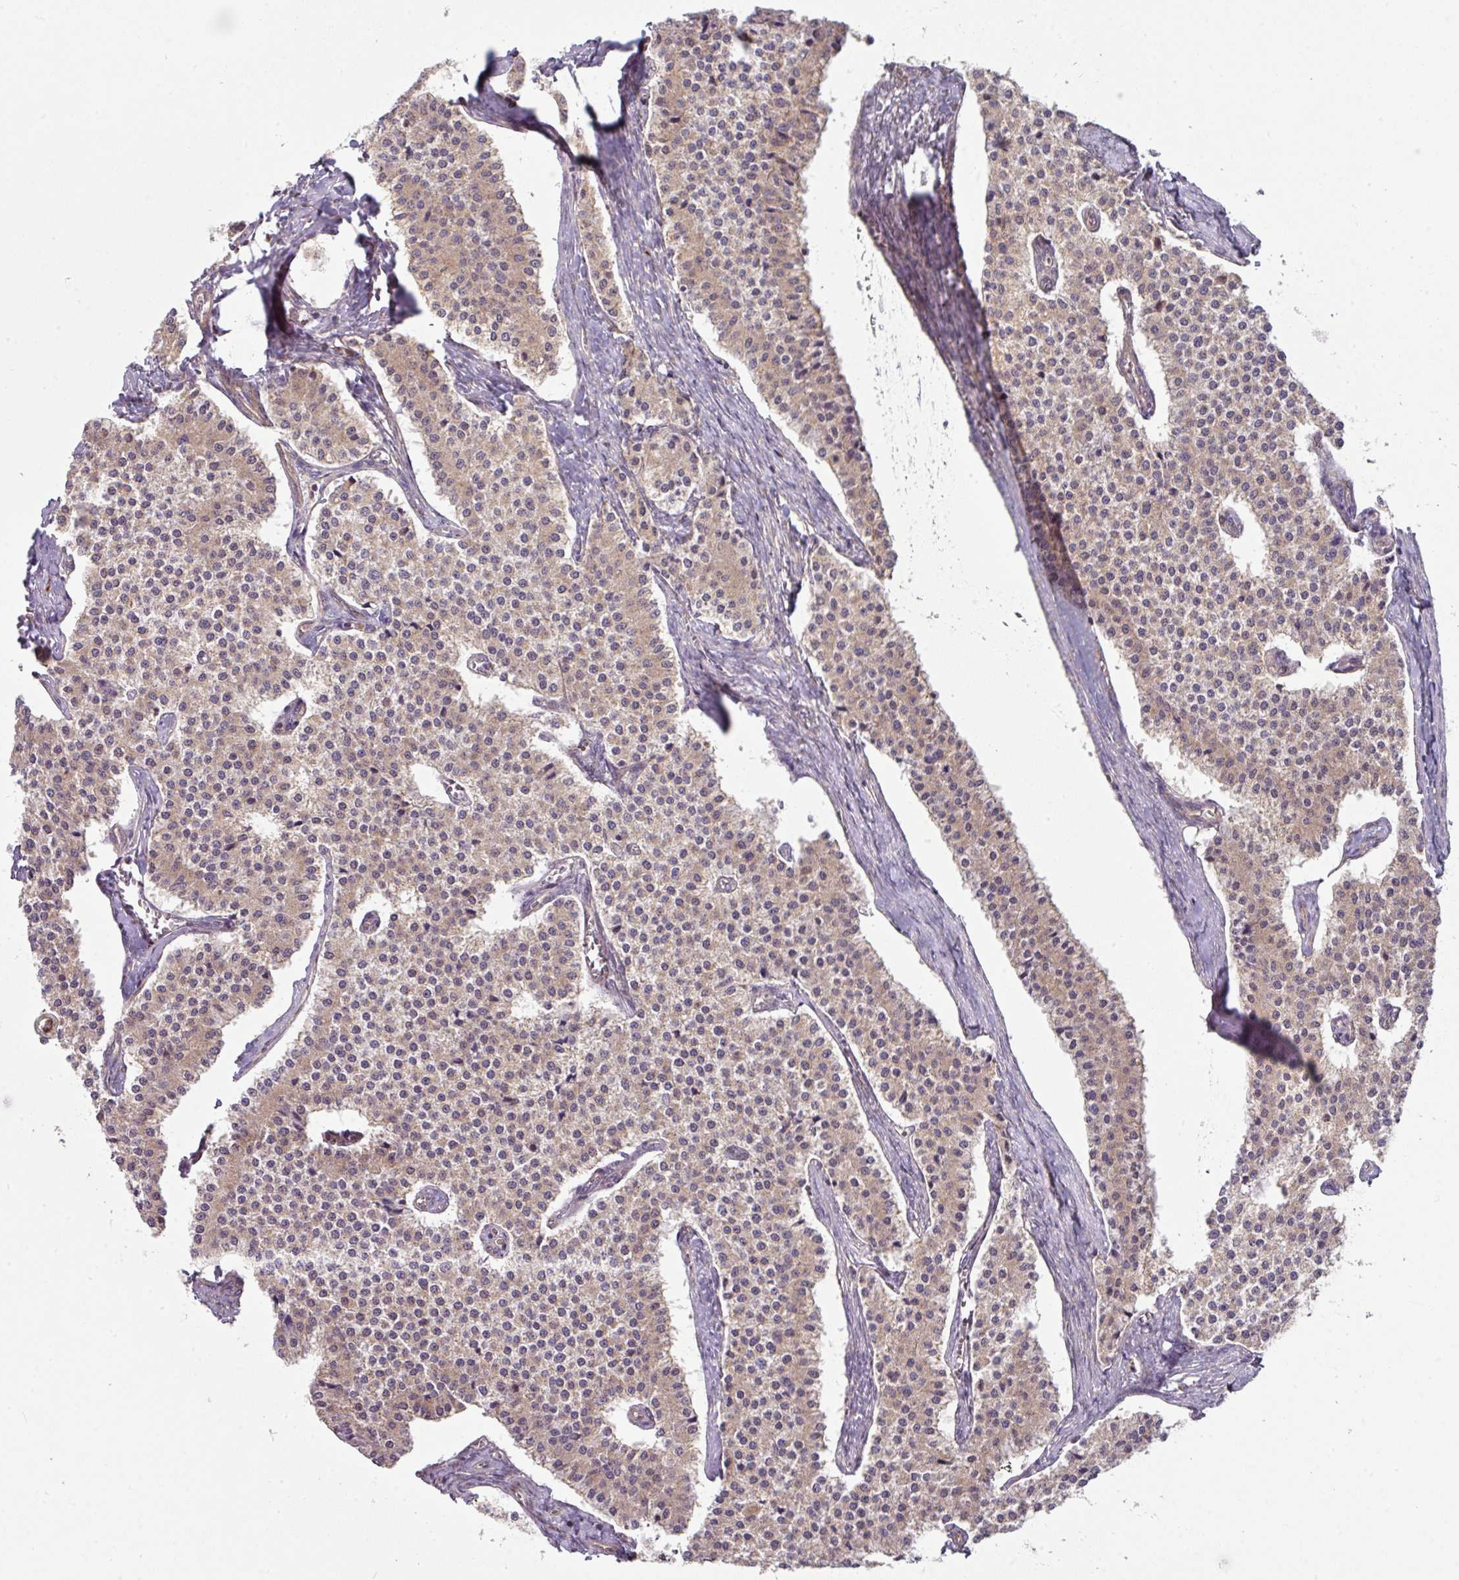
{"staining": {"intensity": "weak", "quantity": ">75%", "location": "cytoplasmic/membranous"}, "tissue": "carcinoid", "cell_type": "Tumor cells", "image_type": "cancer", "snomed": [{"axis": "morphology", "description": "Carcinoid, malignant, NOS"}, {"axis": "topography", "description": "Colon"}], "caption": "Tumor cells demonstrate low levels of weak cytoplasmic/membranous positivity in approximately >75% of cells in human malignant carcinoid.", "gene": "STK35", "patient": {"sex": "female", "age": 52}}